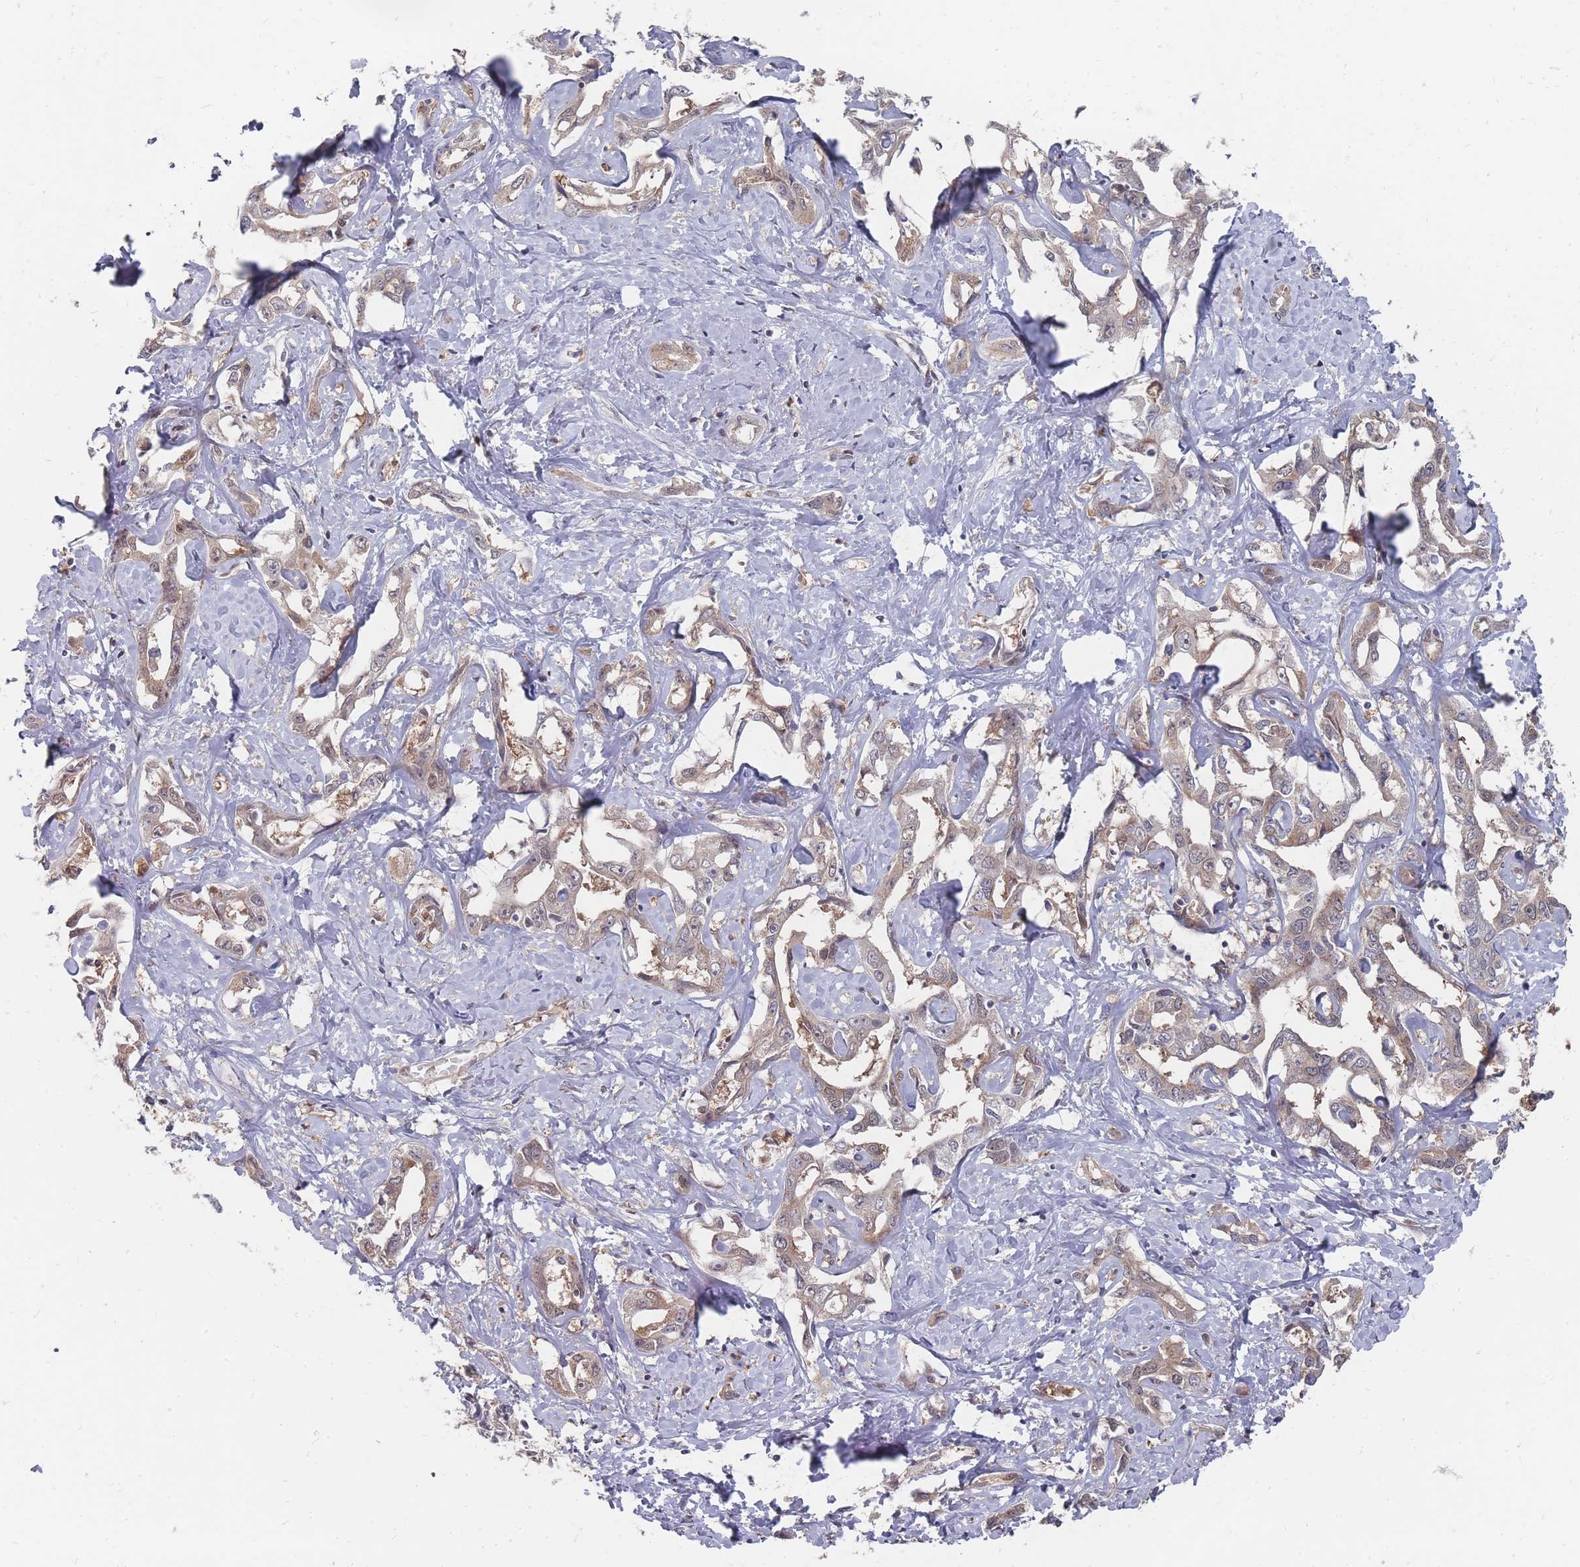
{"staining": {"intensity": "weak", "quantity": "25%-75%", "location": "cytoplasmic/membranous"}, "tissue": "liver cancer", "cell_type": "Tumor cells", "image_type": "cancer", "snomed": [{"axis": "morphology", "description": "Cholangiocarcinoma"}, {"axis": "topography", "description": "Liver"}], "caption": "IHC (DAB (3,3'-diaminobenzidine)) staining of cholangiocarcinoma (liver) displays weak cytoplasmic/membranous protein positivity in about 25%-75% of tumor cells. (IHC, brightfield microscopy, high magnification).", "gene": "NKD1", "patient": {"sex": "male", "age": 59}}